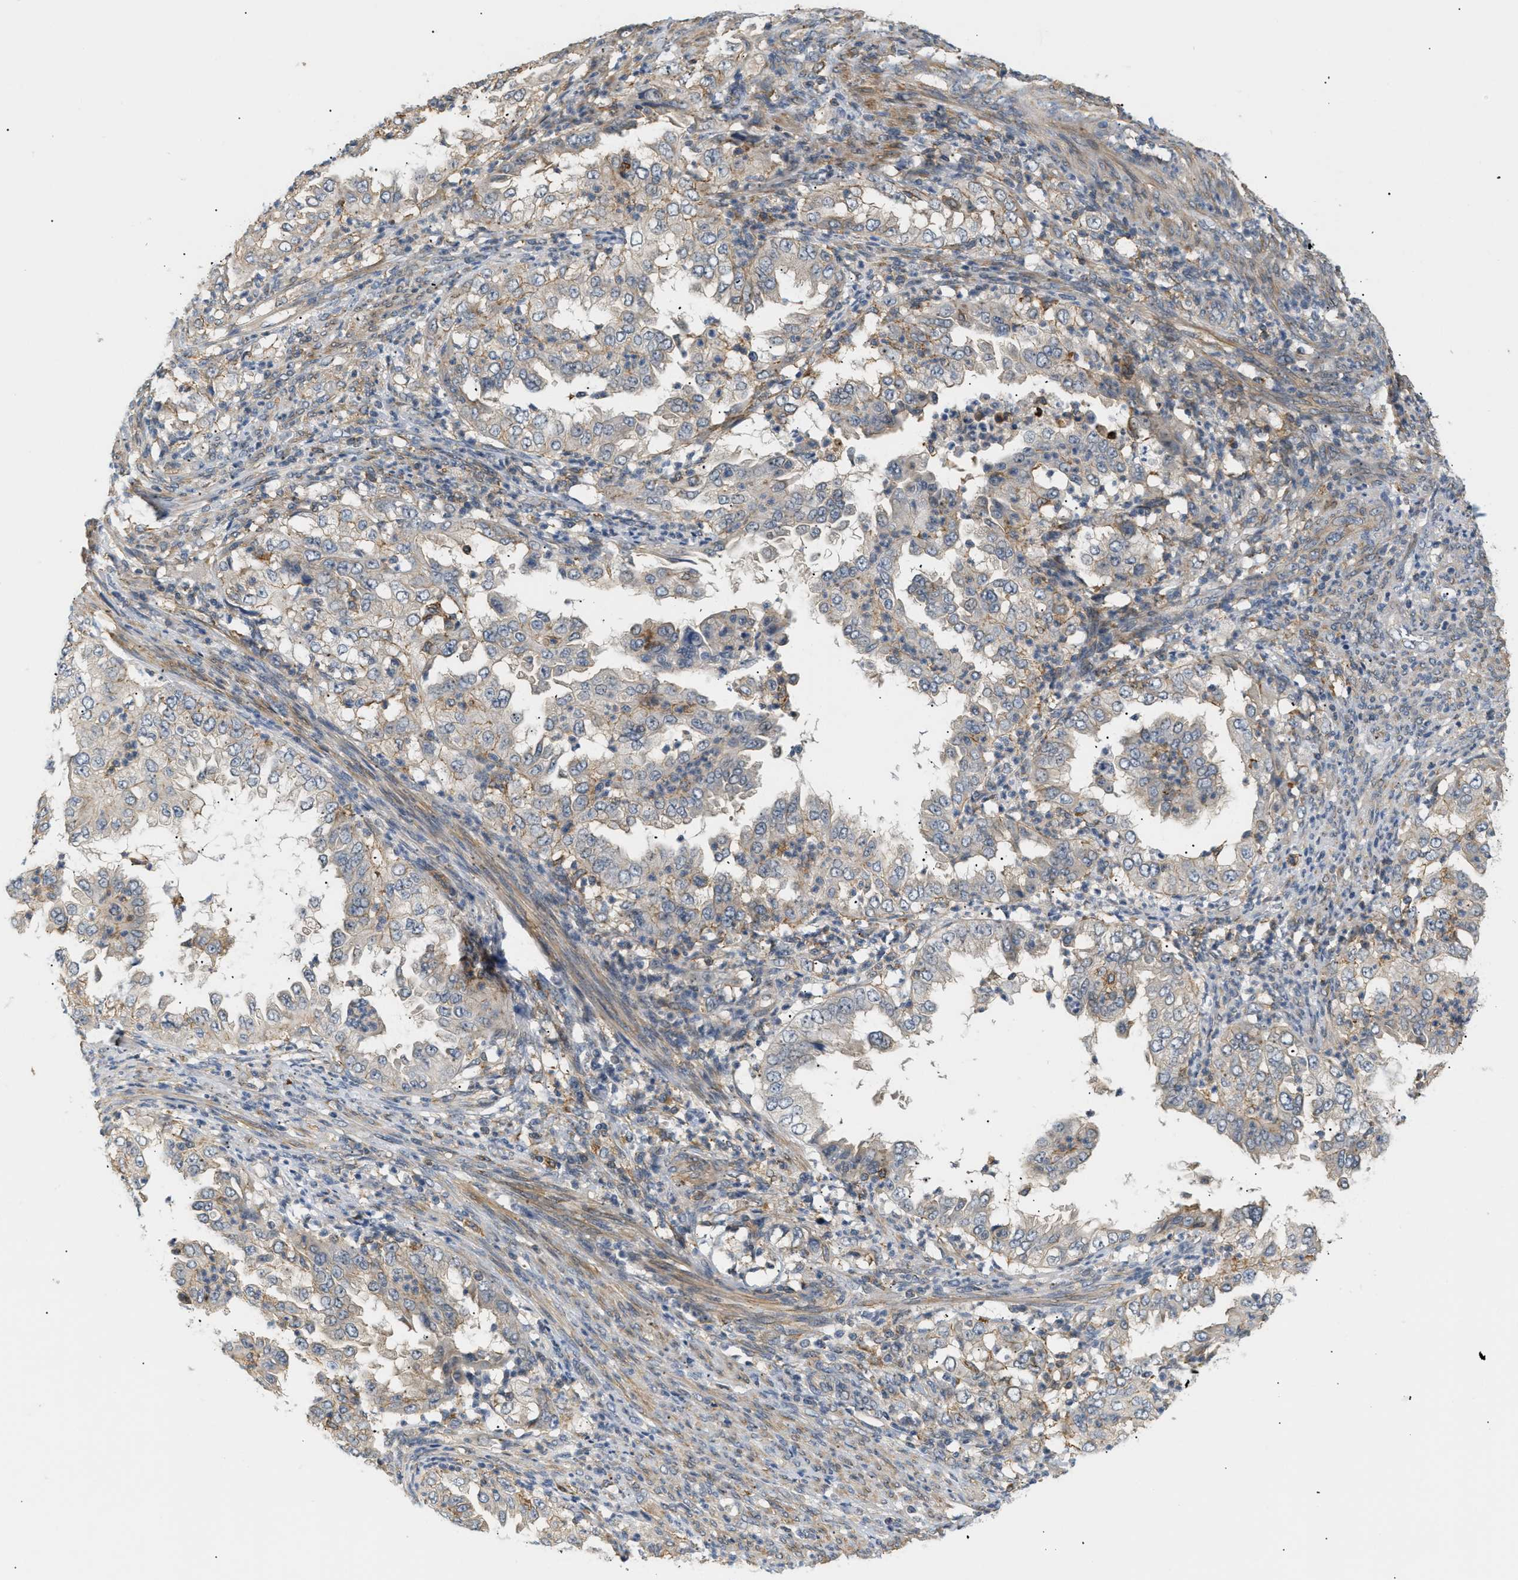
{"staining": {"intensity": "moderate", "quantity": "<25%", "location": "cytoplasmic/membranous"}, "tissue": "endometrial cancer", "cell_type": "Tumor cells", "image_type": "cancer", "snomed": [{"axis": "morphology", "description": "Adenocarcinoma, NOS"}, {"axis": "topography", "description": "Endometrium"}], "caption": "Protein staining of endometrial cancer tissue displays moderate cytoplasmic/membranous staining in about <25% of tumor cells.", "gene": "CORO2B", "patient": {"sex": "female", "age": 85}}